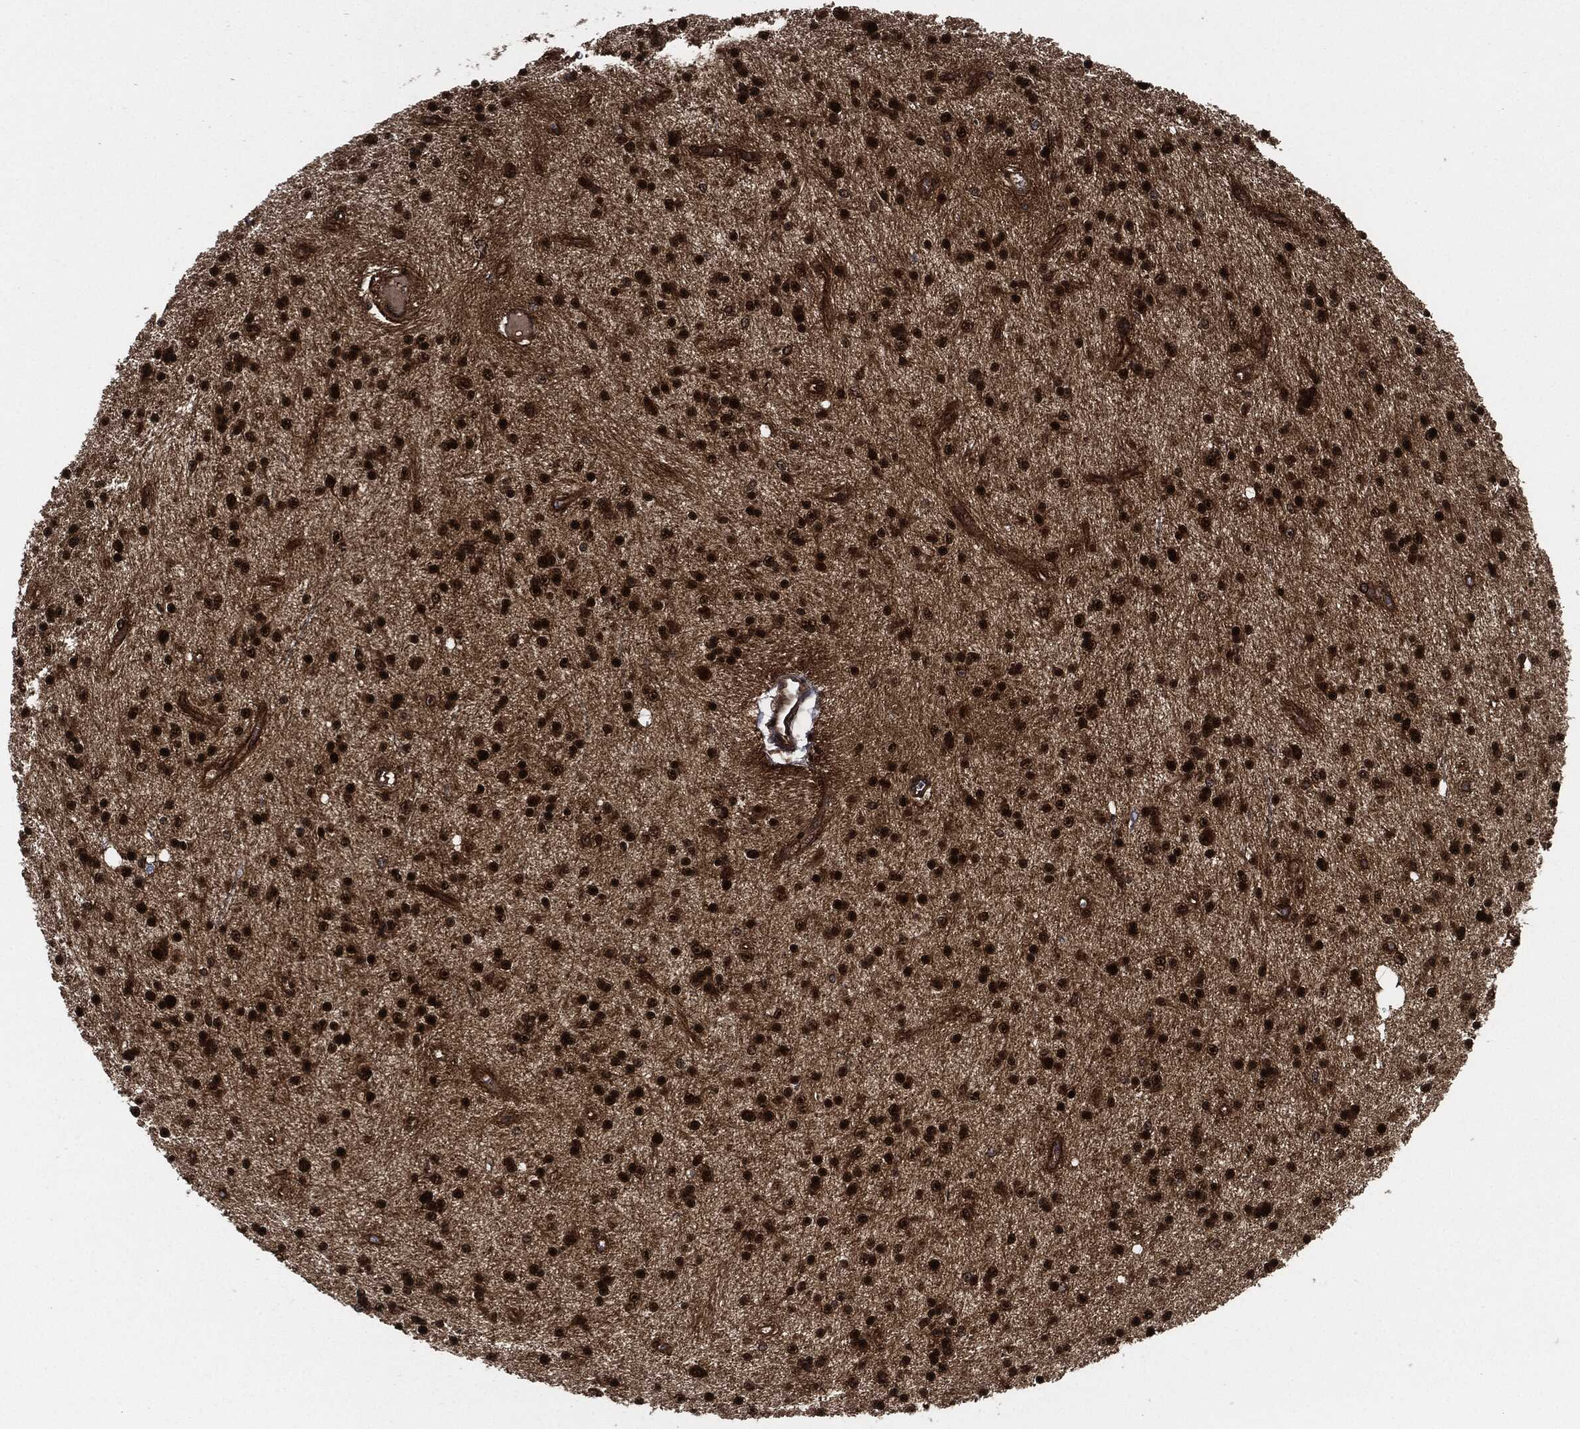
{"staining": {"intensity": "strong", "quantity": ">75%", "location": "nuclear"}, "tissue": "glioma", "cell_type": "Tumor cells", "image_type": "cancer", "snomed": [{"axis": "morphology", "description": "Glioma, malignant, Low grade"}, {"axis": "topography", "description": "Brain"}], "caption": "There is high levels of strong nuclear positivity in tumor cells of glioma, as demonstrated by immunohistochemical staining (brown color).", "gene": "DCTN1", "patient": {"sex": "male", "age": 27}}